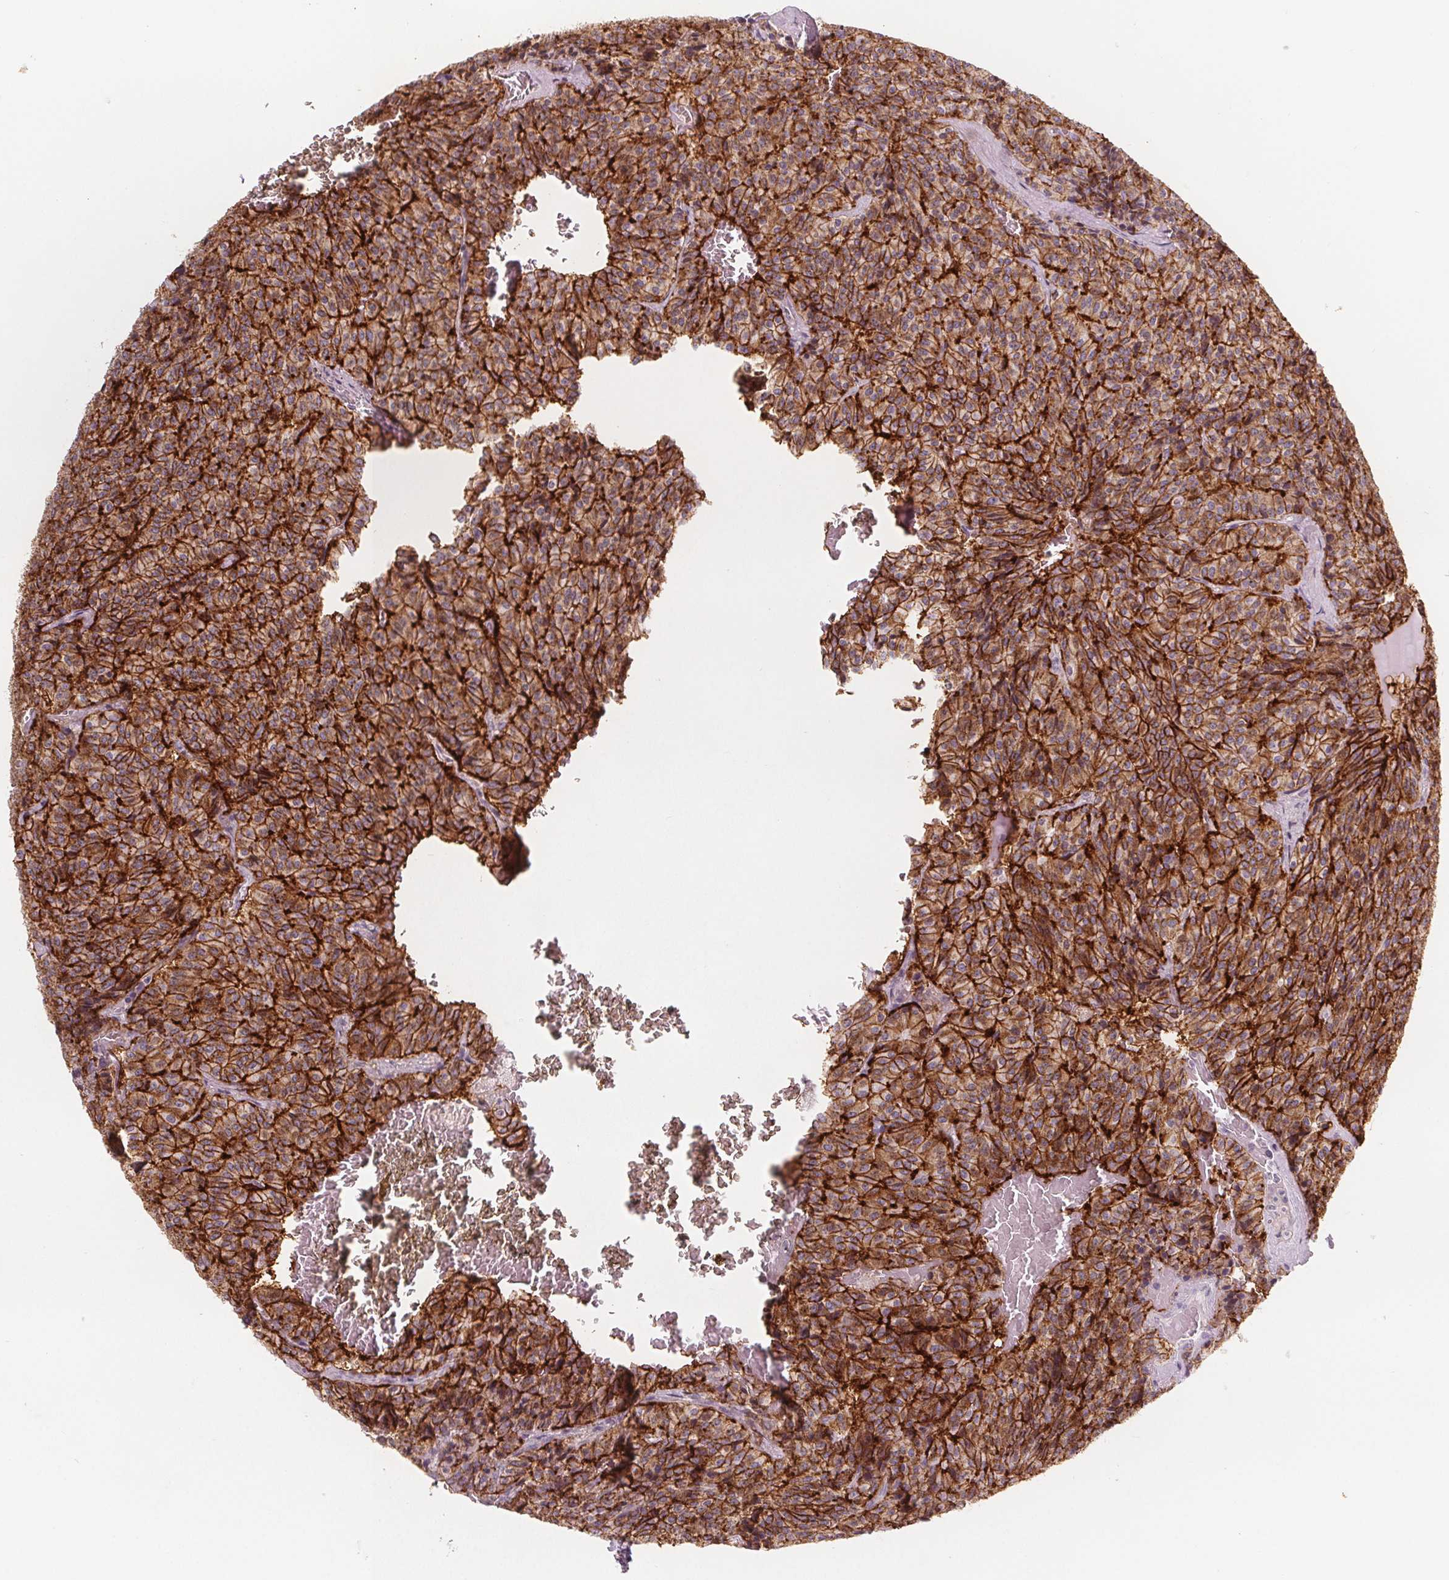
{"staining": {"intensity": "strong", "quantity": ">75%", "location": "cytoplasmic/membranous"}, "tissue": "carcinoid", "cell_type": "Tumor cells", "image_type": "cancer", "snomed": [{"axis": "morphology", "description": "Carcinoid, malignant, NOS"}, {"axis": "topography", "description": "Lung"}], "caption": "A brown stain shows strong cytoplasmic/membranous positivity of a protein in carcinoid tumor cells. (DAB IHC with brightfield microscopy, high magnification).", "gene": "ATP1A1", "patient": {"sex": "male", "age": 70}}